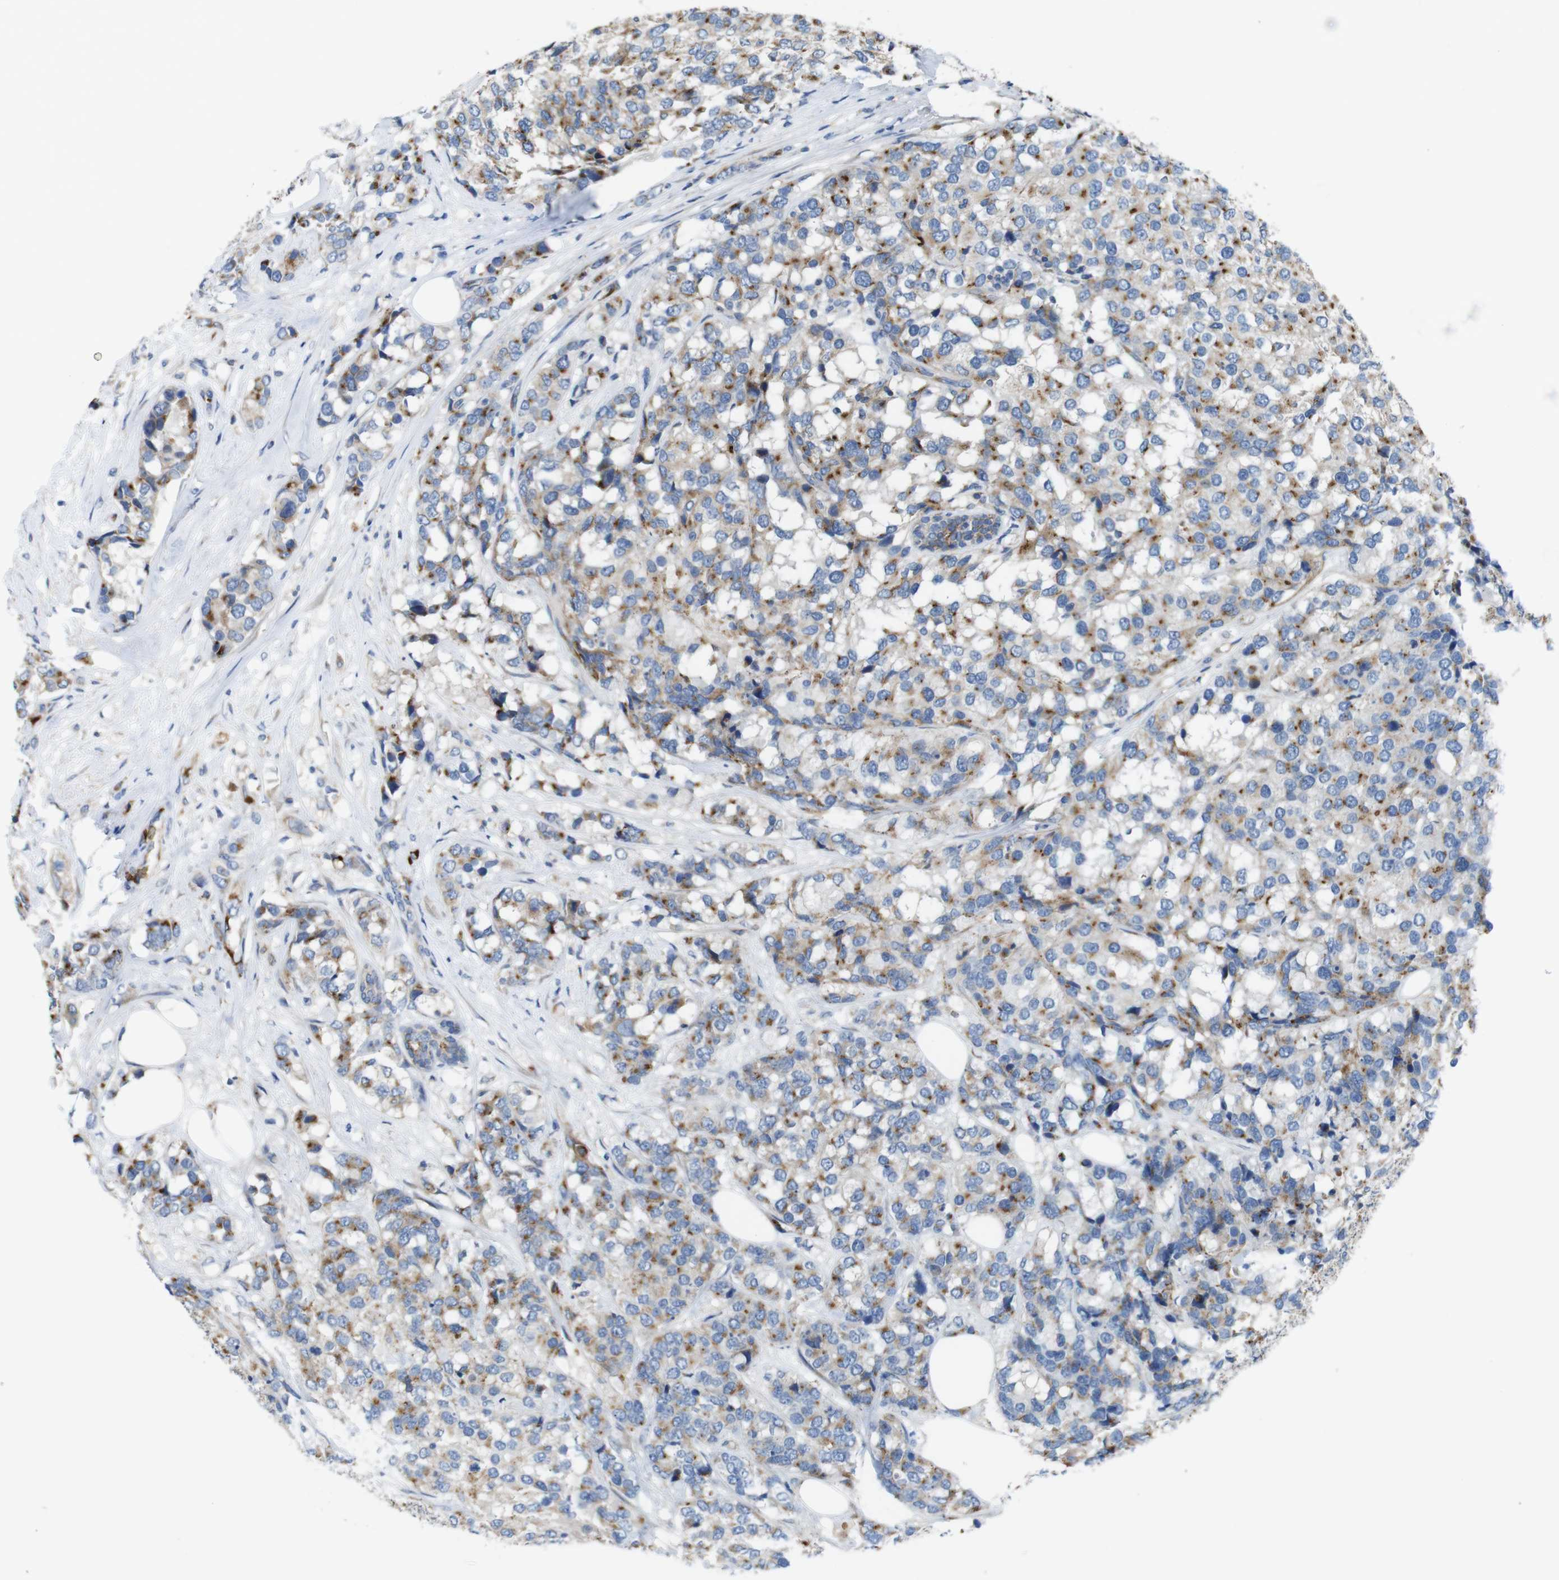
{"staining": {"intensity": "moderate", "quantity": ">75%", "location": "cytoplasmic/membranous"}, "tissue": "breast cancer", "cell_type": "Tumor cells", "image_type": "cancer", "snomed": [{"axis": "morphology", "description": "Lobular carcinoma"}, {"axis": "topography", "description": "Breast"}], "caption": "Immunohistochemical staining of human breast lobular carcinoma reveals medium levels of moderate cytoplasmic/membranous staining in about >75% of tumor cells.", "gene": "EFCAB14", "patient": {"sex": "female", "age": 59}}